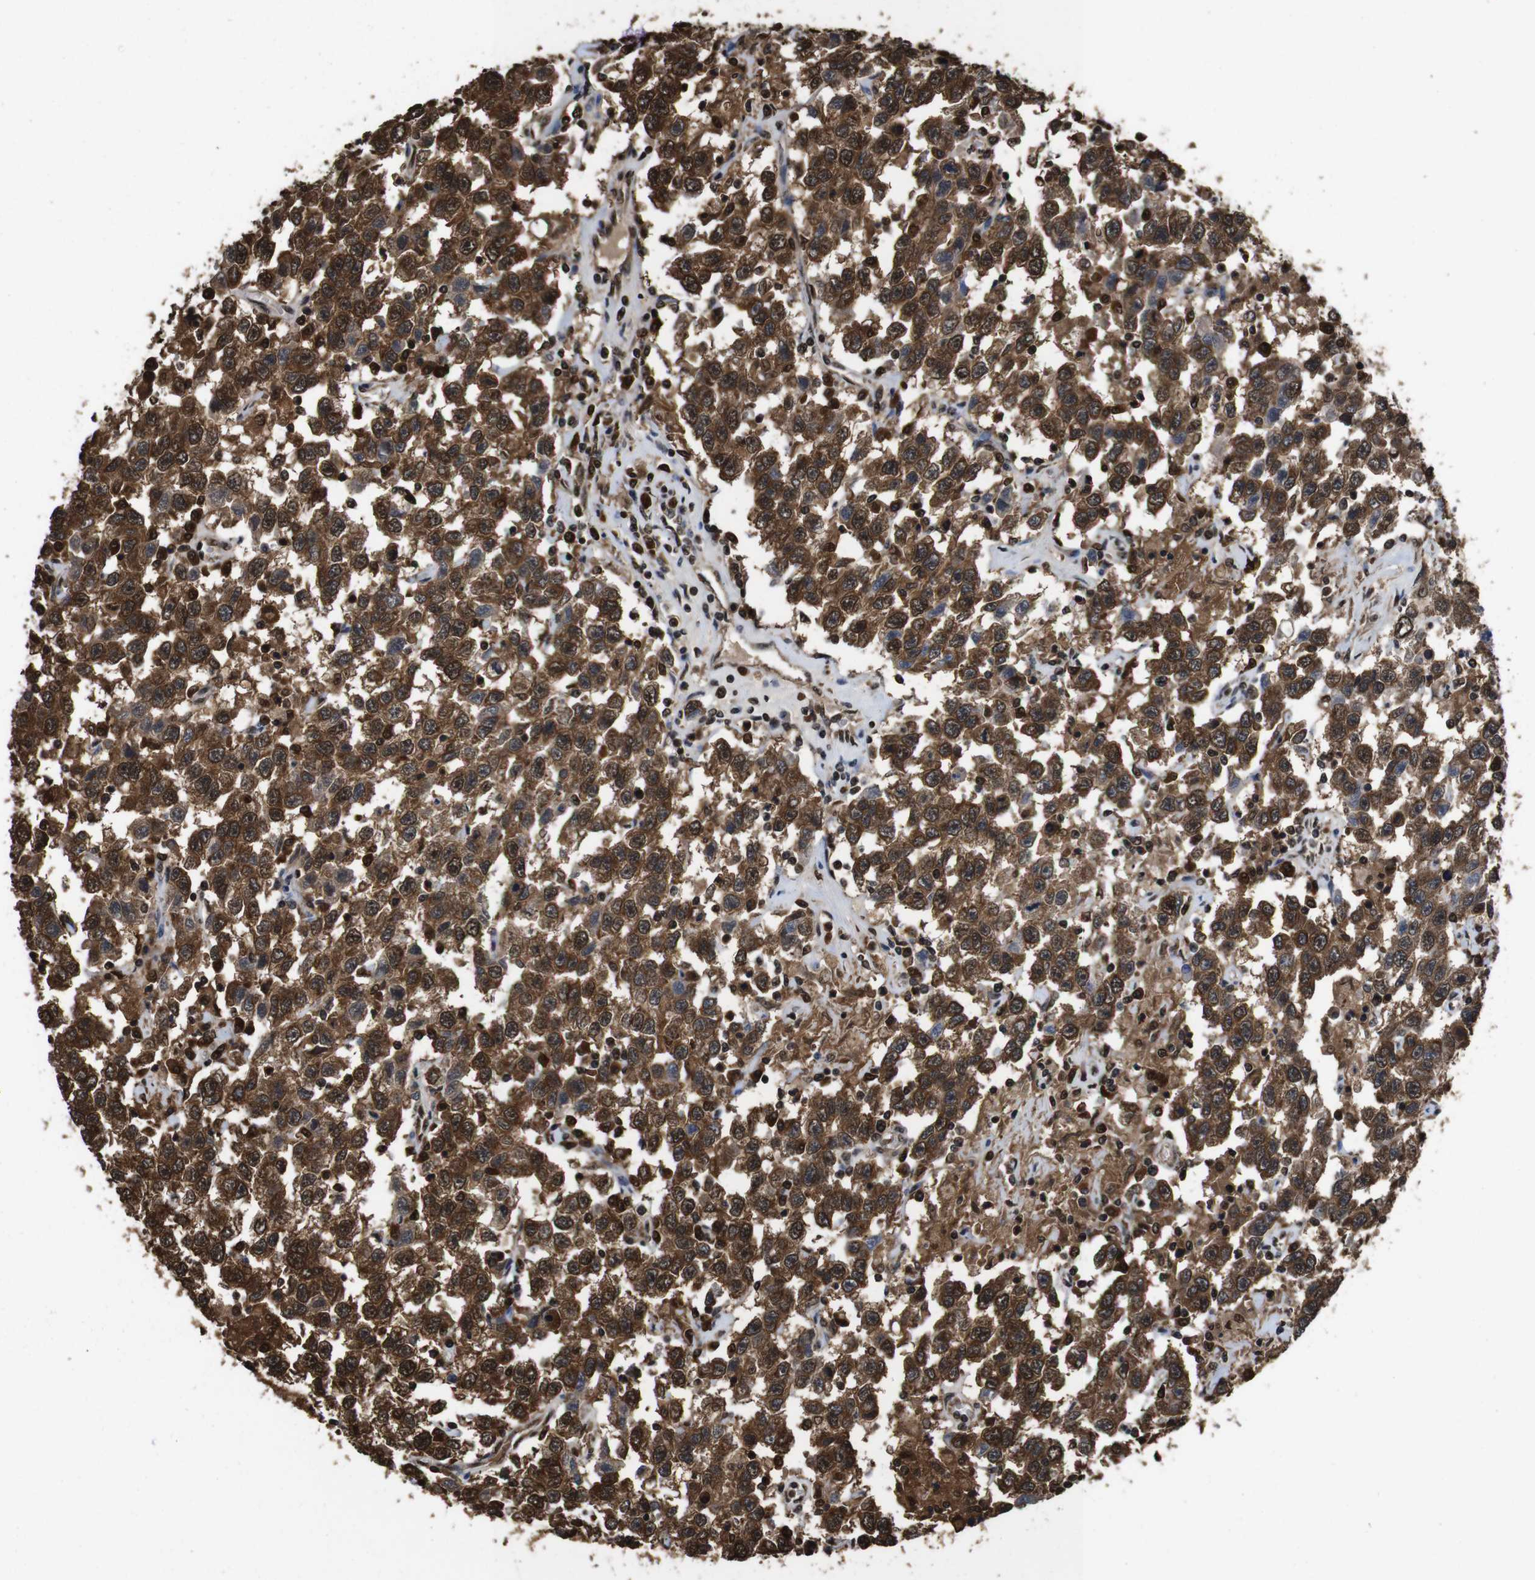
{"staining": {"intensity": "strong", "quantity": ">75%", "location": "cytoplasmic/membranous,nuclear"}, "tissue": "testis cancer", "cell_type": "Tumor cells", "image_type": "cancer", "snomed": [{"axis": "morphology", "description": "Seminoma, NOS"}, {"axis": "topography", "description": "Testis"}], "caption": "Human seminoma (testis) stained for a protein (brown) demonstrates strong cytoplasmic/membranous and nuclear positive expression in approximately >75% of tumor cells.", "gene": "VCP", "patient": {"sex": "male", "age": 41}}